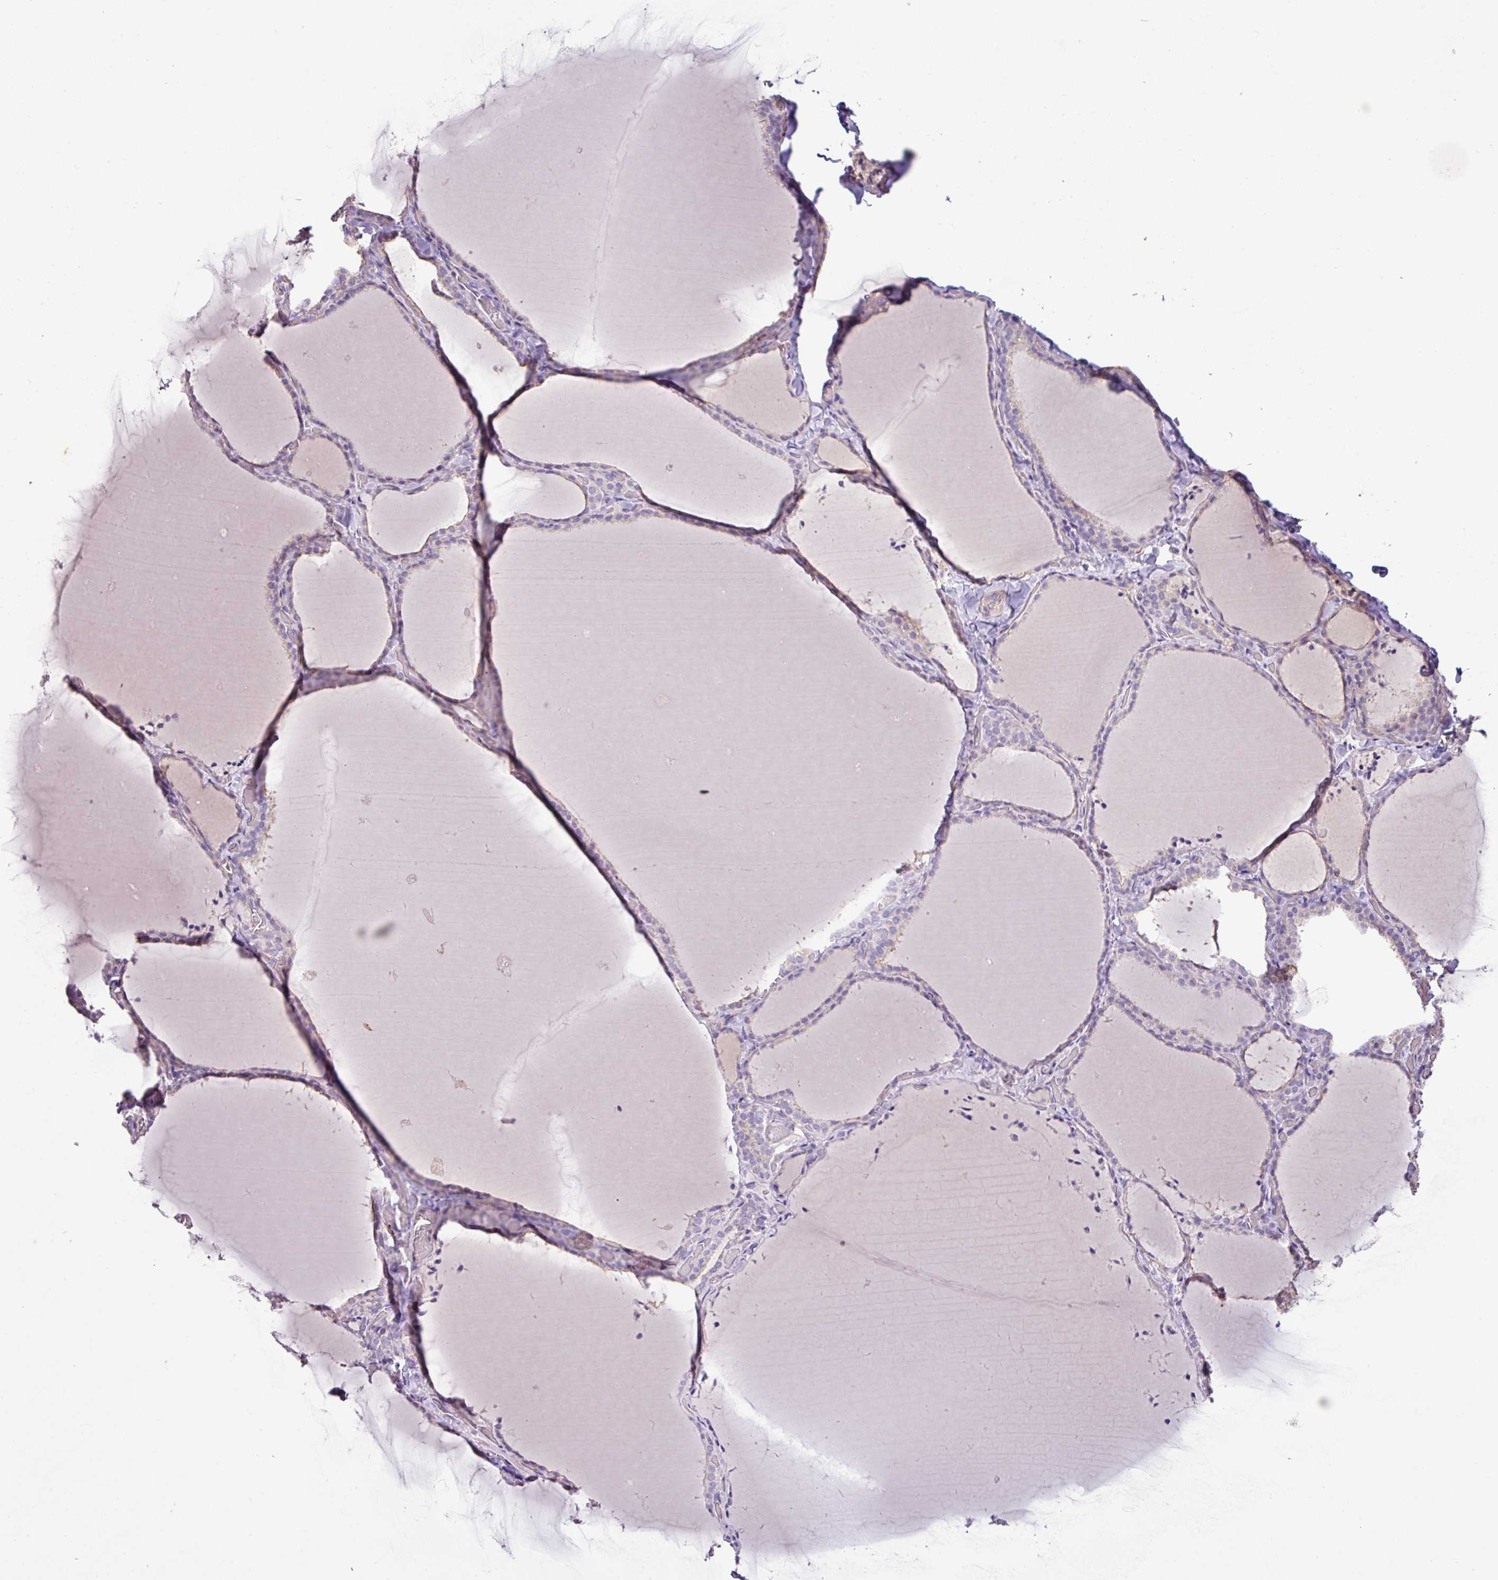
{"staining": {"intensity": "negative", "quantity": "none", "location": "none"}, "tissue": "thyroid gland", "cell_type": "Glandular cells", "image_type": "normal", "snomed": [{"axis": "morphology", "description": "Normal tissue, NOS"}, {"axis": "topography", "description": "Thyroid gland"}], "caption": "High magnification brightfield microscopy of benign thyroid gland stained with DAB (3,3'-diaminobenzidine) (brown) and counterstained with hematoxylin (blue): glandular cells show no significant positivity.", "gene": "AGR3", "patient": {"sex": "female", "age": 22}}